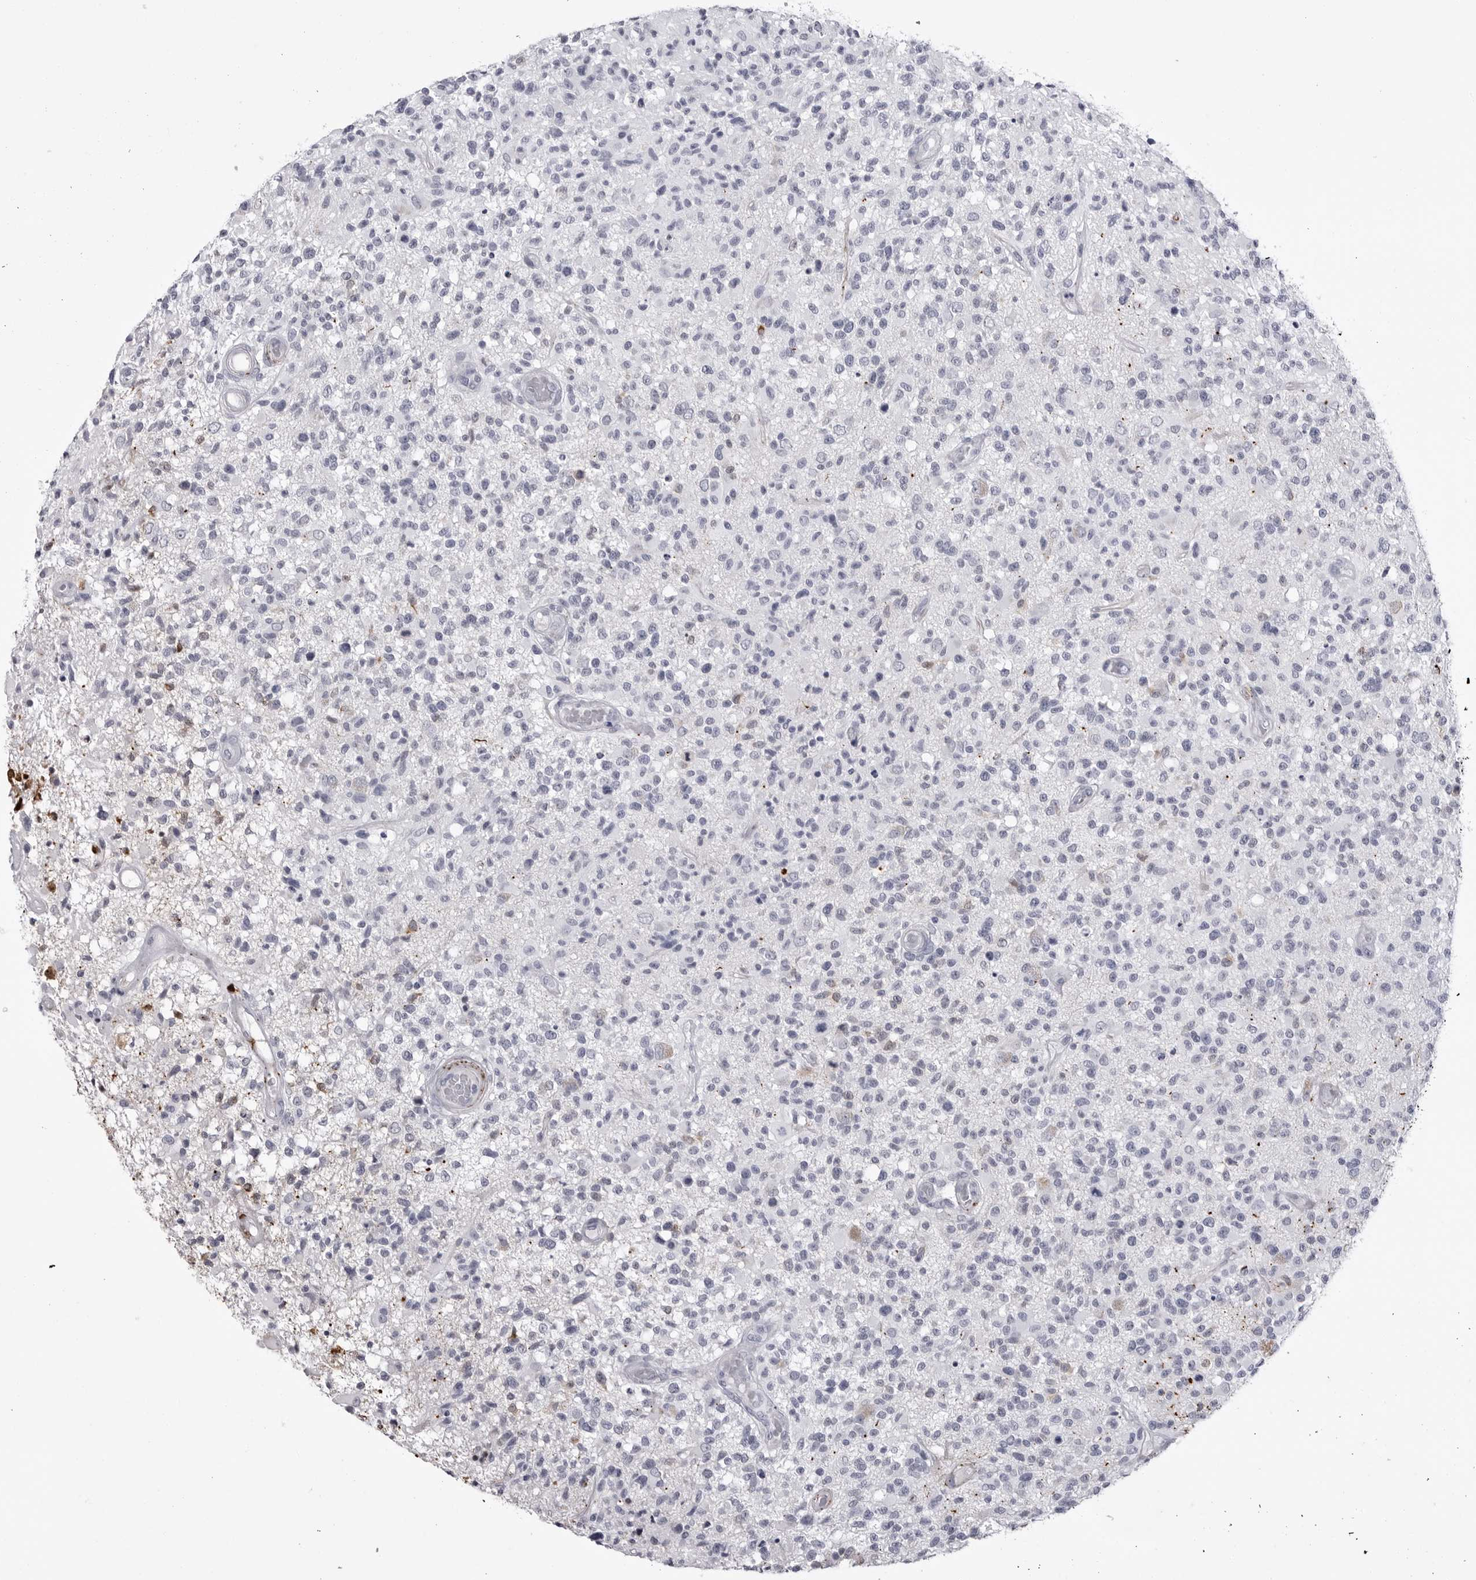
{"staining": {"intensity": "negative", "quantity": "none", "location": "none"}, "tissue": "glioma", "cell_type": "Tumor cells", "image_type": "cancer", "snomed": [{"axis": "morphology", "description": "Glioma, malignant, High grade"}, {"axis": "morphology", "description": "Glioblastoma, NOS"}, {"axis": "topography", "description": "Brain"}], "caption": "Immunohistochemistry (IHC) micrograph of neoplastic tissue: human glioma stained with DAB displays no significant protein positivity in tumor cells. (Stains: DAB immunohistochemistry (IHC) with hematoxylin counter stain, Microscopy: brightfield microscopy at high magnification).", "gene": "COL26A1", "patient": {"sex": "male", "age": 60}}